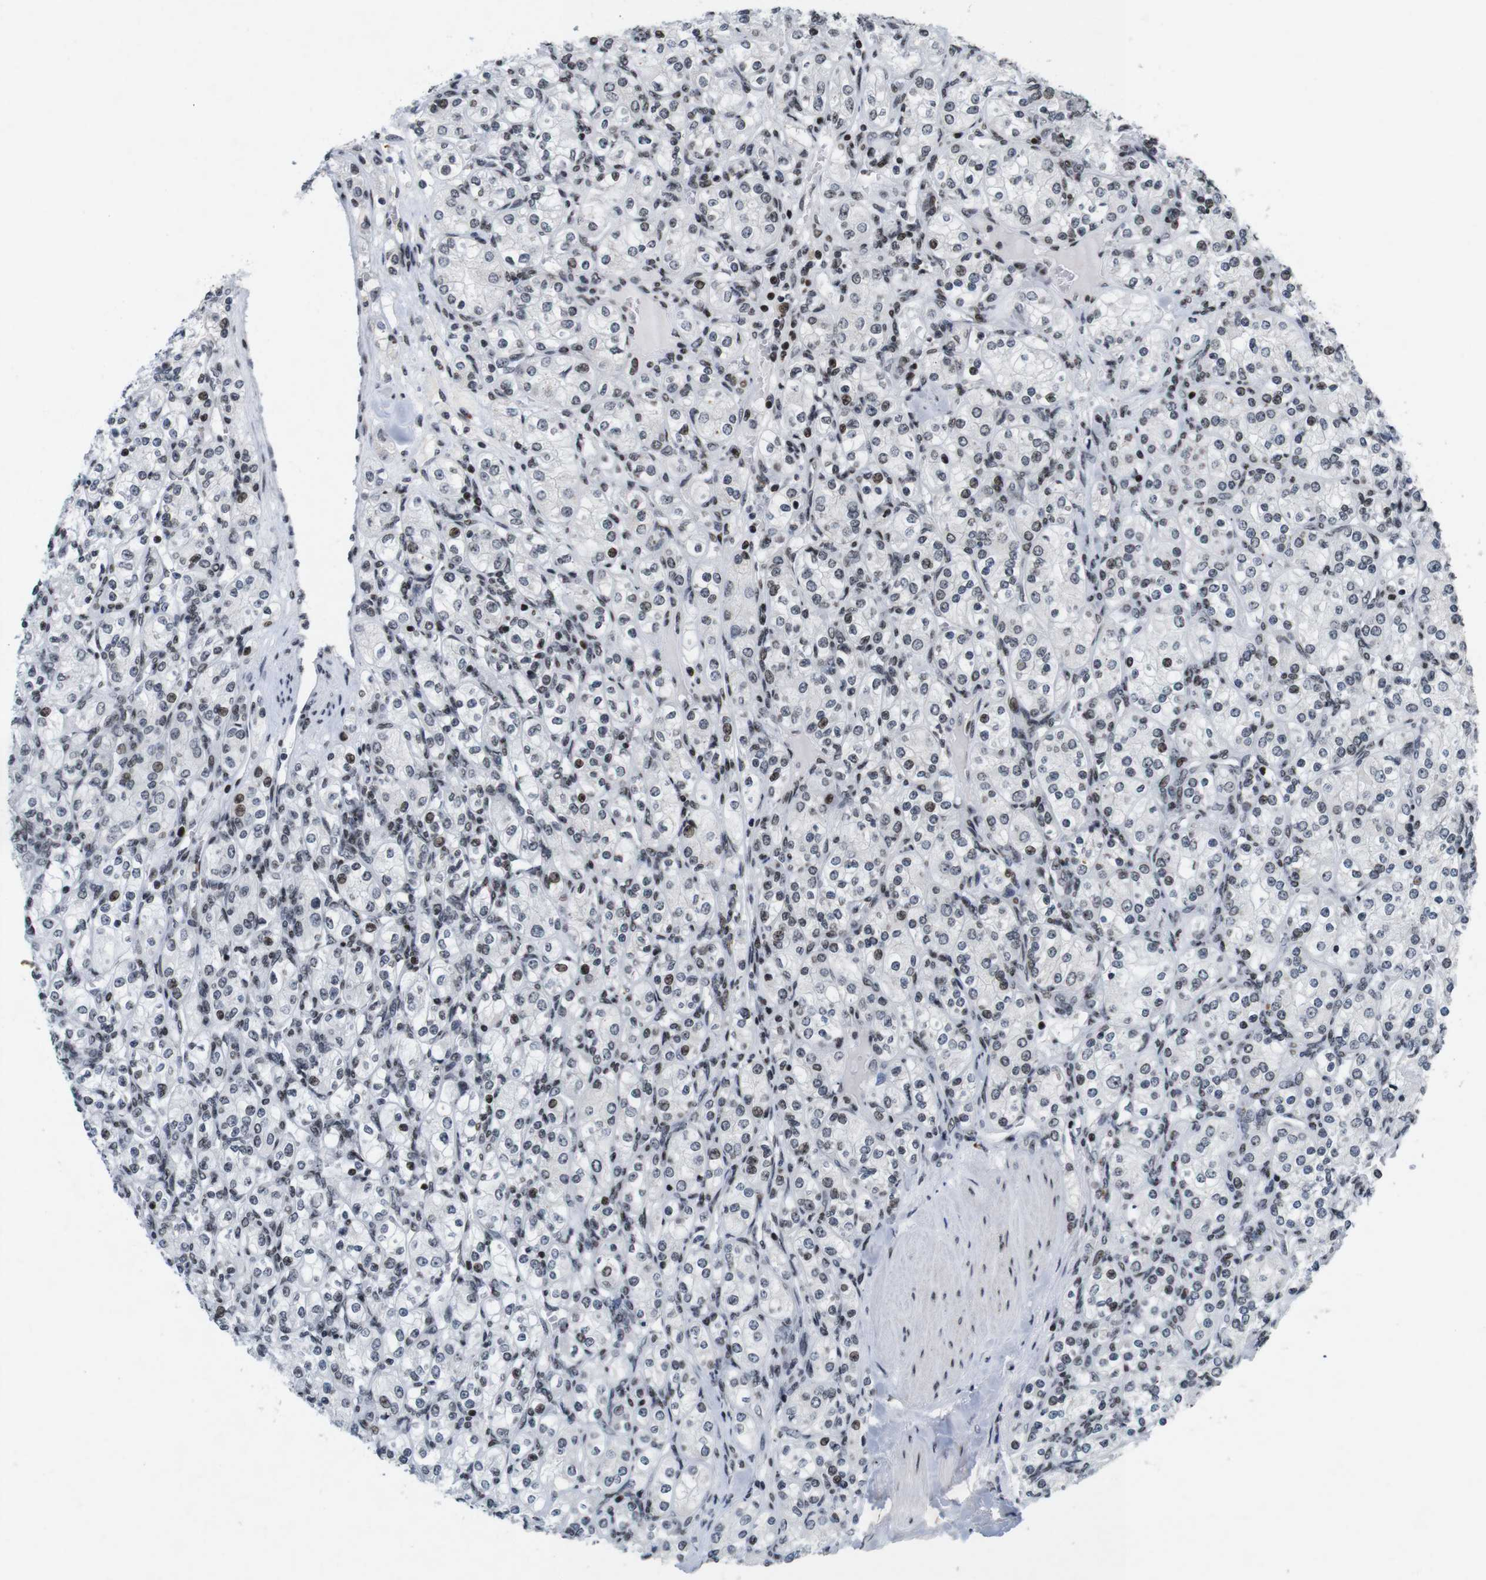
{"staining": {"intensity": "weak", "quantity": "<25%", "location": "nuclear"}, "tissue": "renal cancer", "cell_type": "Tumor cells", "image_type": "cancer", "snomed": [{"axis": "morphology", "description": "Adenocarcinoma, NOS"}, {"axis": "topography", "description": "Kidney"}], "caption": "Micrograph shows no protein staining in tumor cells of renal adenocarcinoma tissue.", "gene": "MAGEH1", "patient": {"sex": "male", "age": 77}}